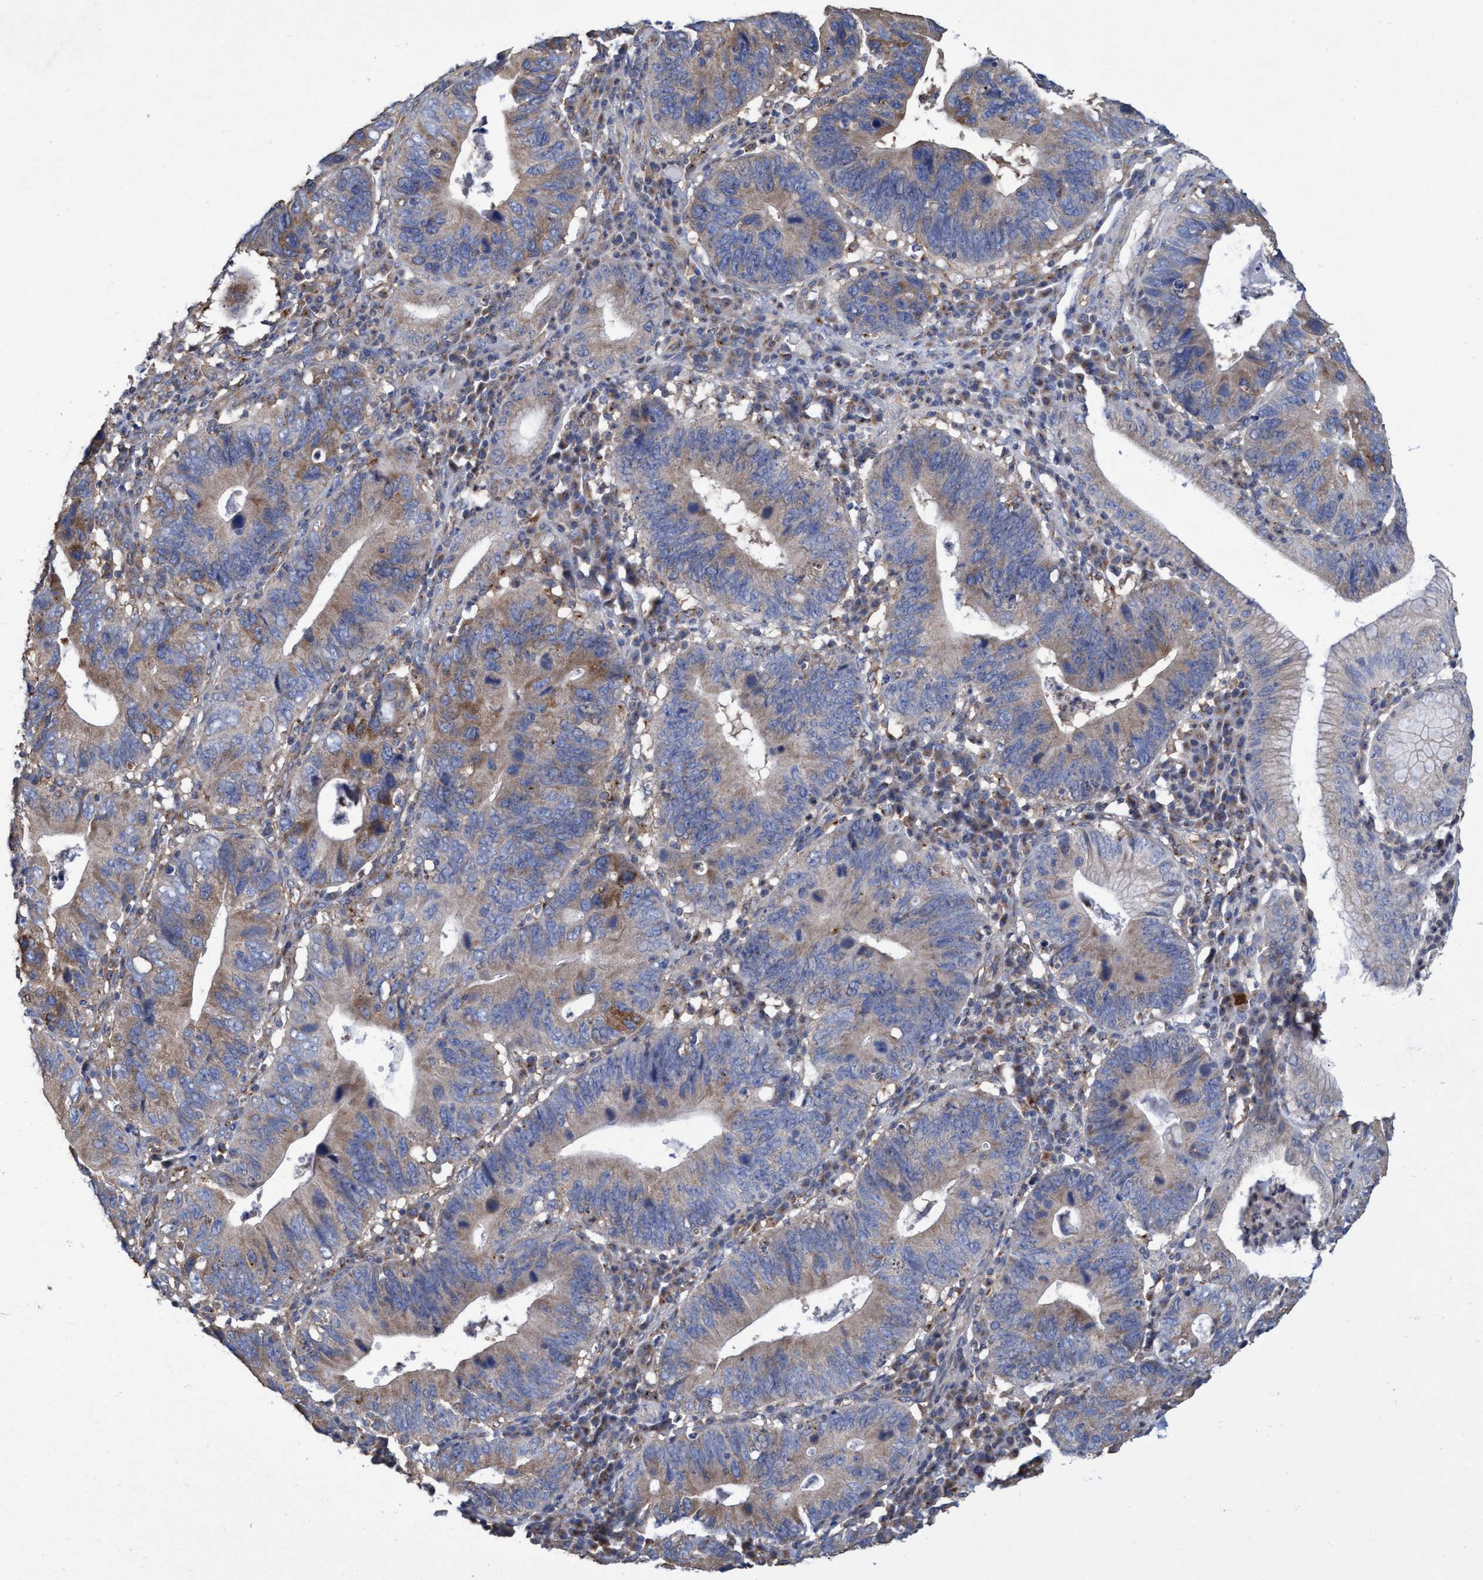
{"staining": {"intensity": "weak", "quantity": ">75%", "location": "cytoplasmic/membranous"}, "tissue": "stomach cancer", "cell_type": "Tumor cells", "image_type": "cancer", "snomed": [{"axis": "morphology", "description": "Adenocarcinoma, NOS"}, {"axis": "topography", "description": "Stomach"}], "caption": "Weak cytoplasmic/membranous positivity is identified in about >75% of tumor cells in adenocarcinoma (stomach). Nuclei are stained in blue.", "gene": "BICD2", "patient": {"sex": "male", "age": 59}}